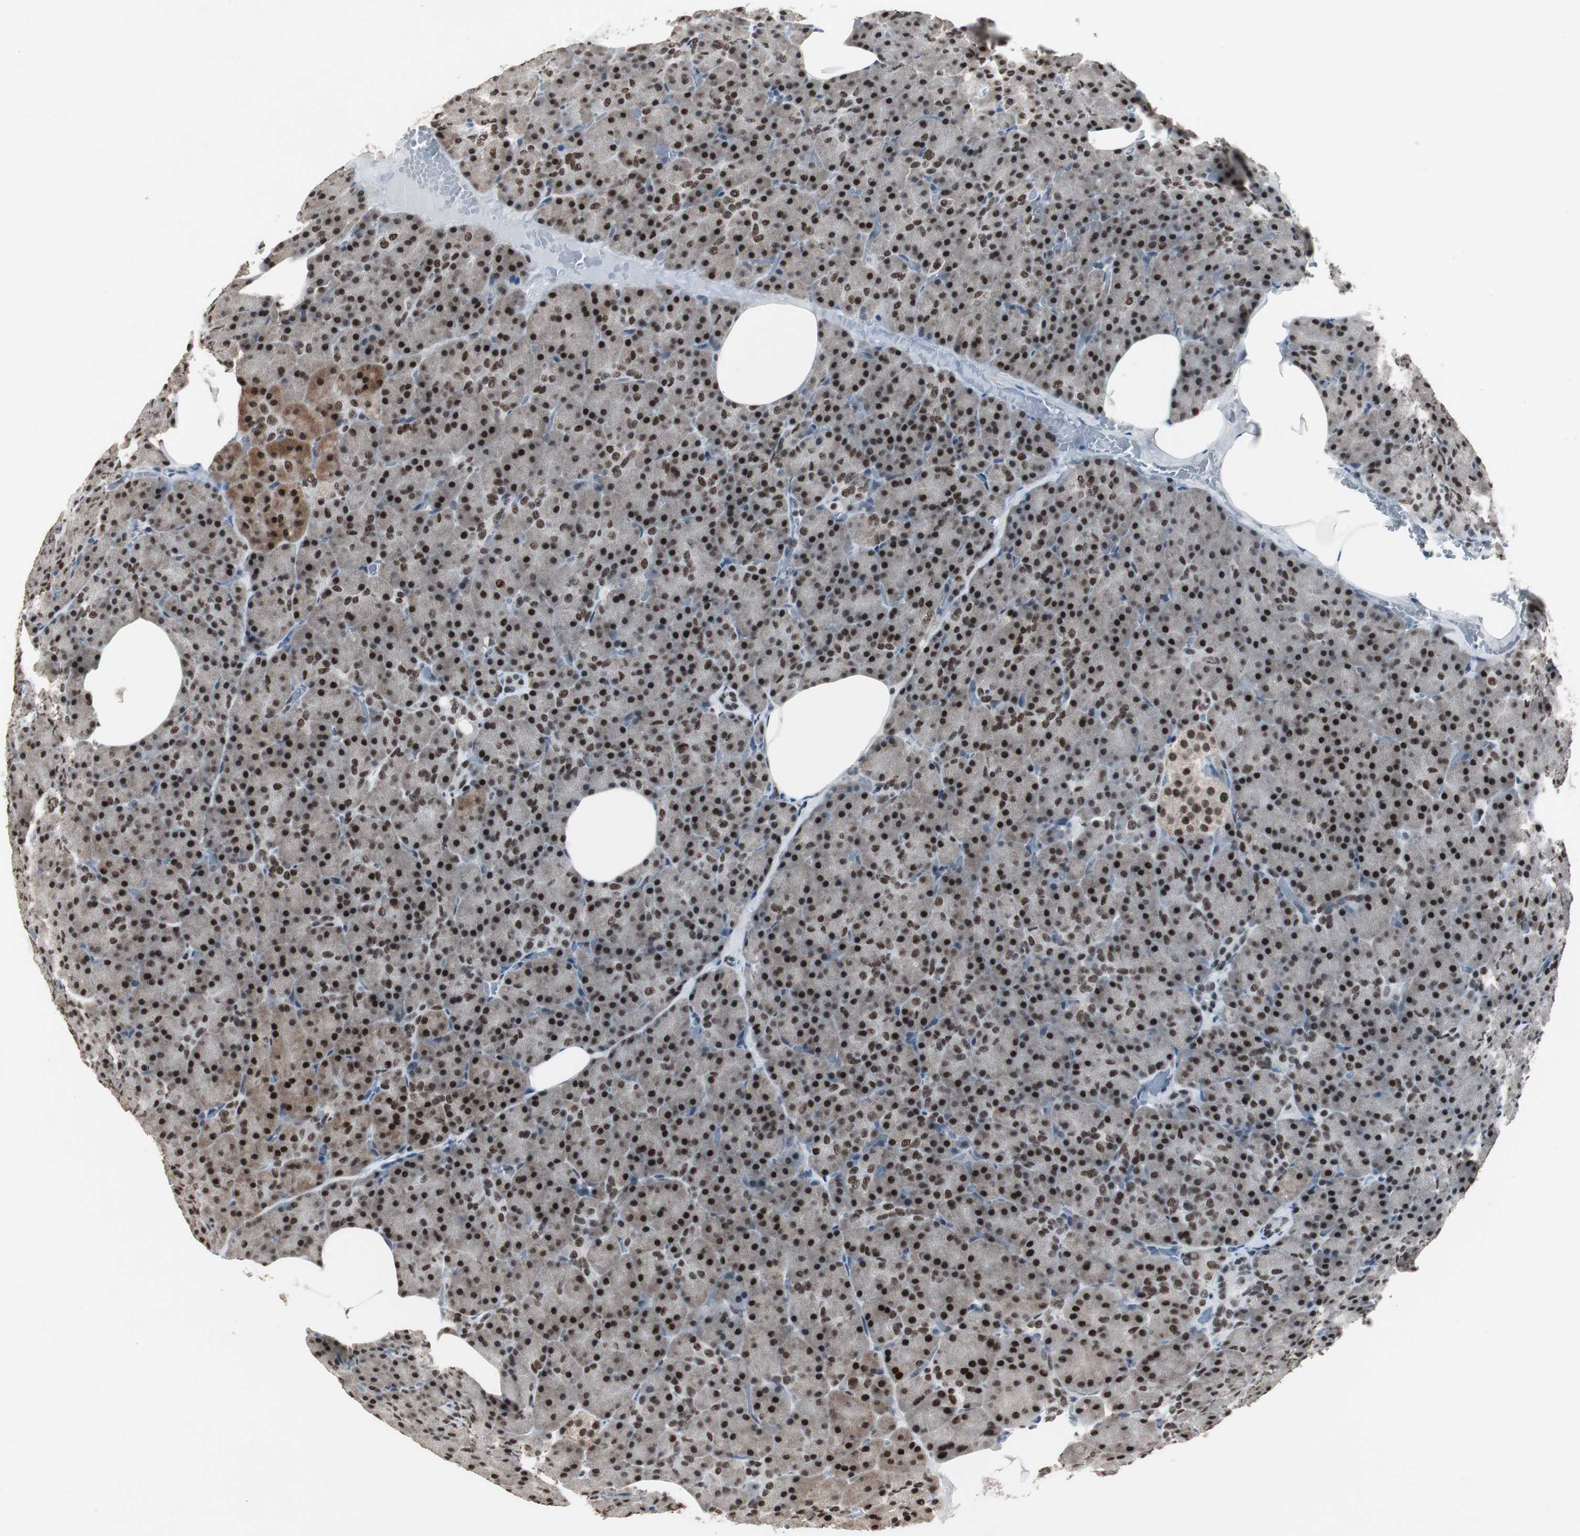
{"staining": {"intensity": "strong", "quantity": ">75%", "location": "nuclear"}, "tissue": "pancreas", "cell_type": "Exocrine glandular cells", "image_type": "normal", "snomed": [{"axis": "morphology", "description": "Normal tissue, NOS"}, {"axis": "topography", "description": "Pancreas"}], "caption": "DAB (3,3'-diaminobenzidine) immunohistochemical staining of normal human pancreas shows strong nuclear protein staining in approximately >75% of exocrine glandular cells.", "gene": "RAD9A", "patient": {"sex": "female", "age": 35}}